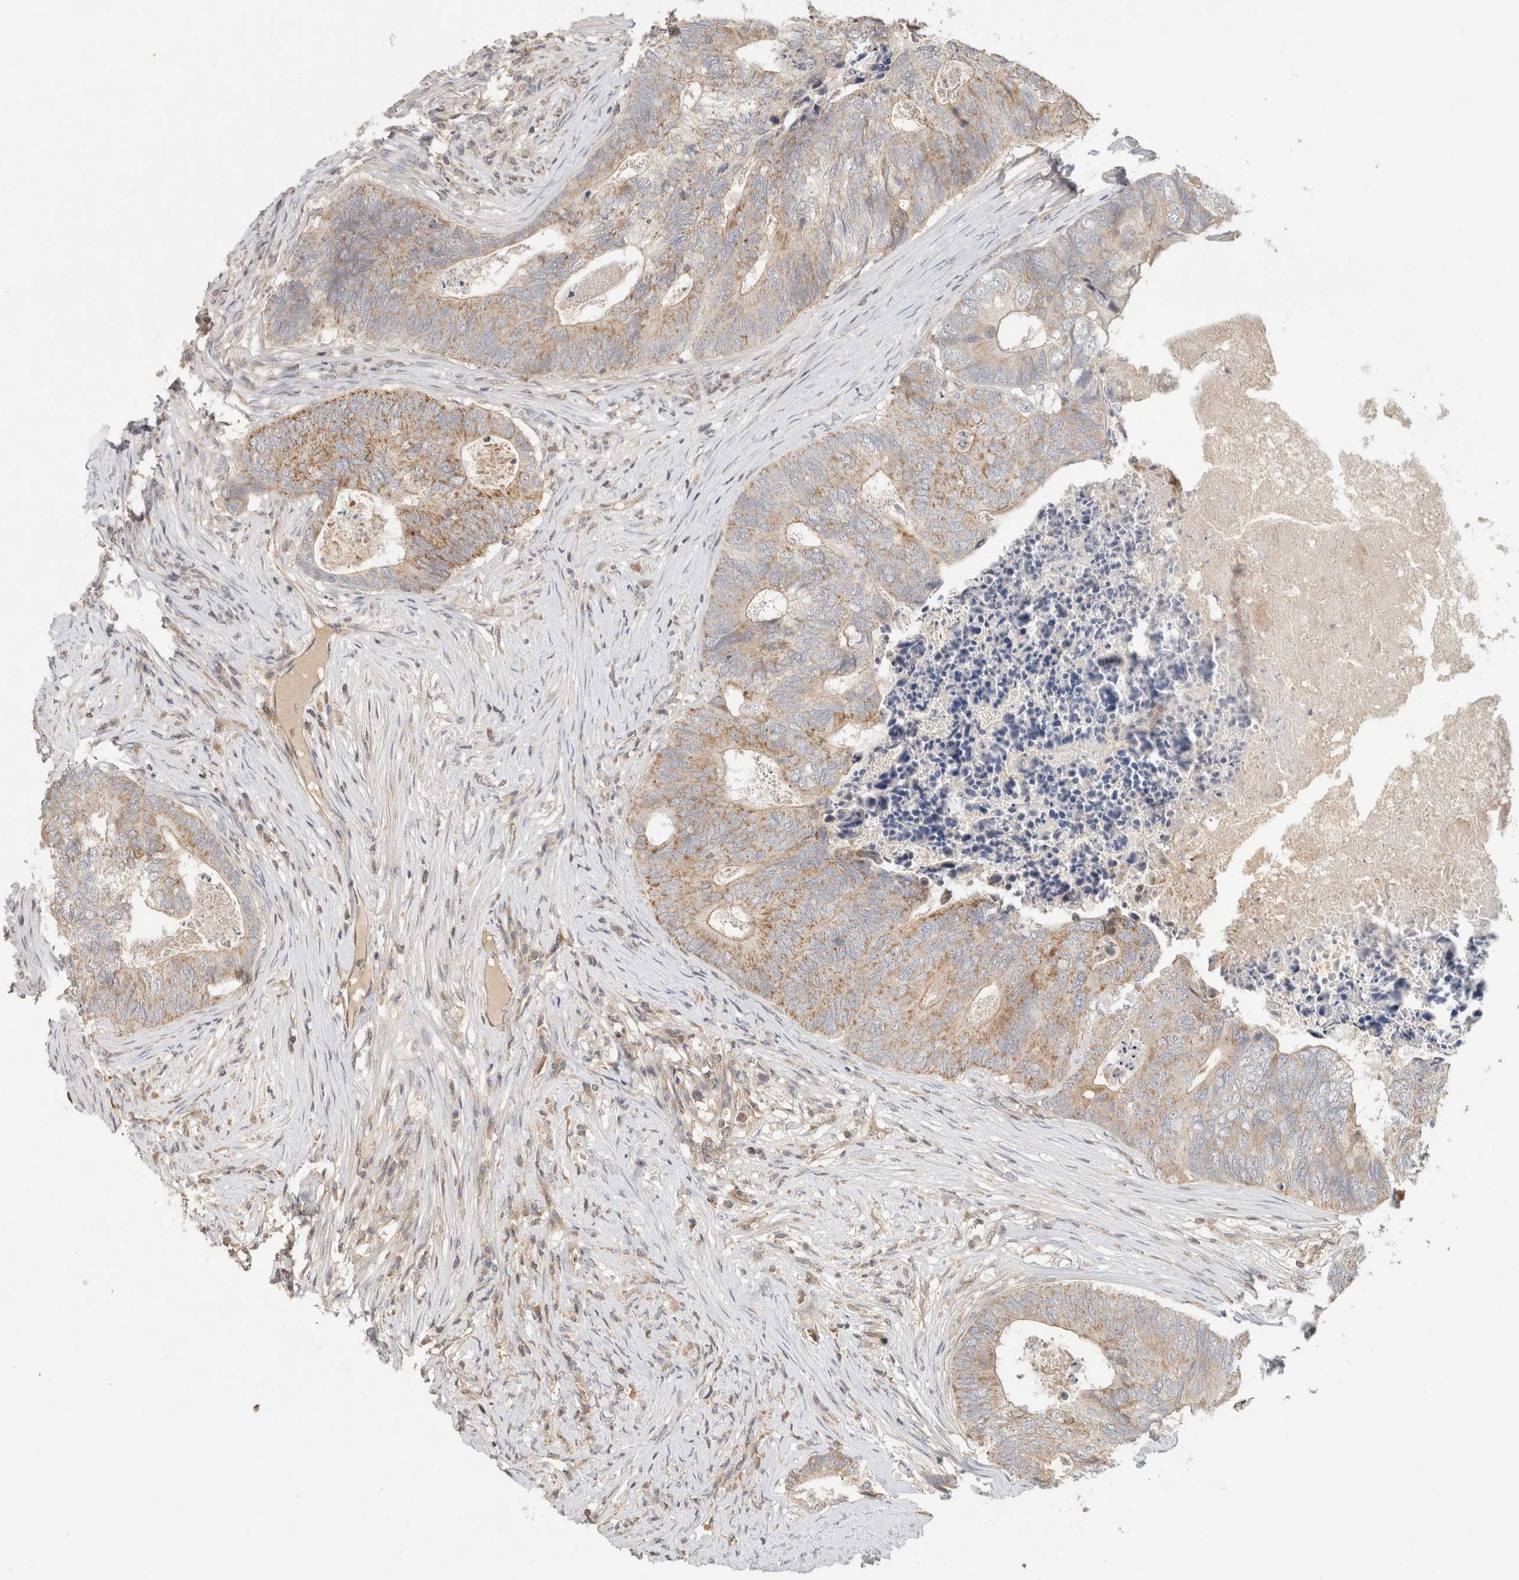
{"staining": {"intensity": "moderate", "quantity": ">75%", "location": "cytoplasmic/membranous"}, "tissue": "colorectal cancer", "cell_type": "Tumor cells", "image_type": "cancer", "snomed": [{"axis": "morphology", "description": "Adenocarcinoma, NOS"}, {"axis": "topography", "description": "Colon"}], "caption": "Moderate cytoplasmic/membranous expression for a protein is present in approximately >75% of tumor cells of colorectal cancer using IHC.", "gene": "MRM3", "patient": {"sex": "female", "age": 67}}